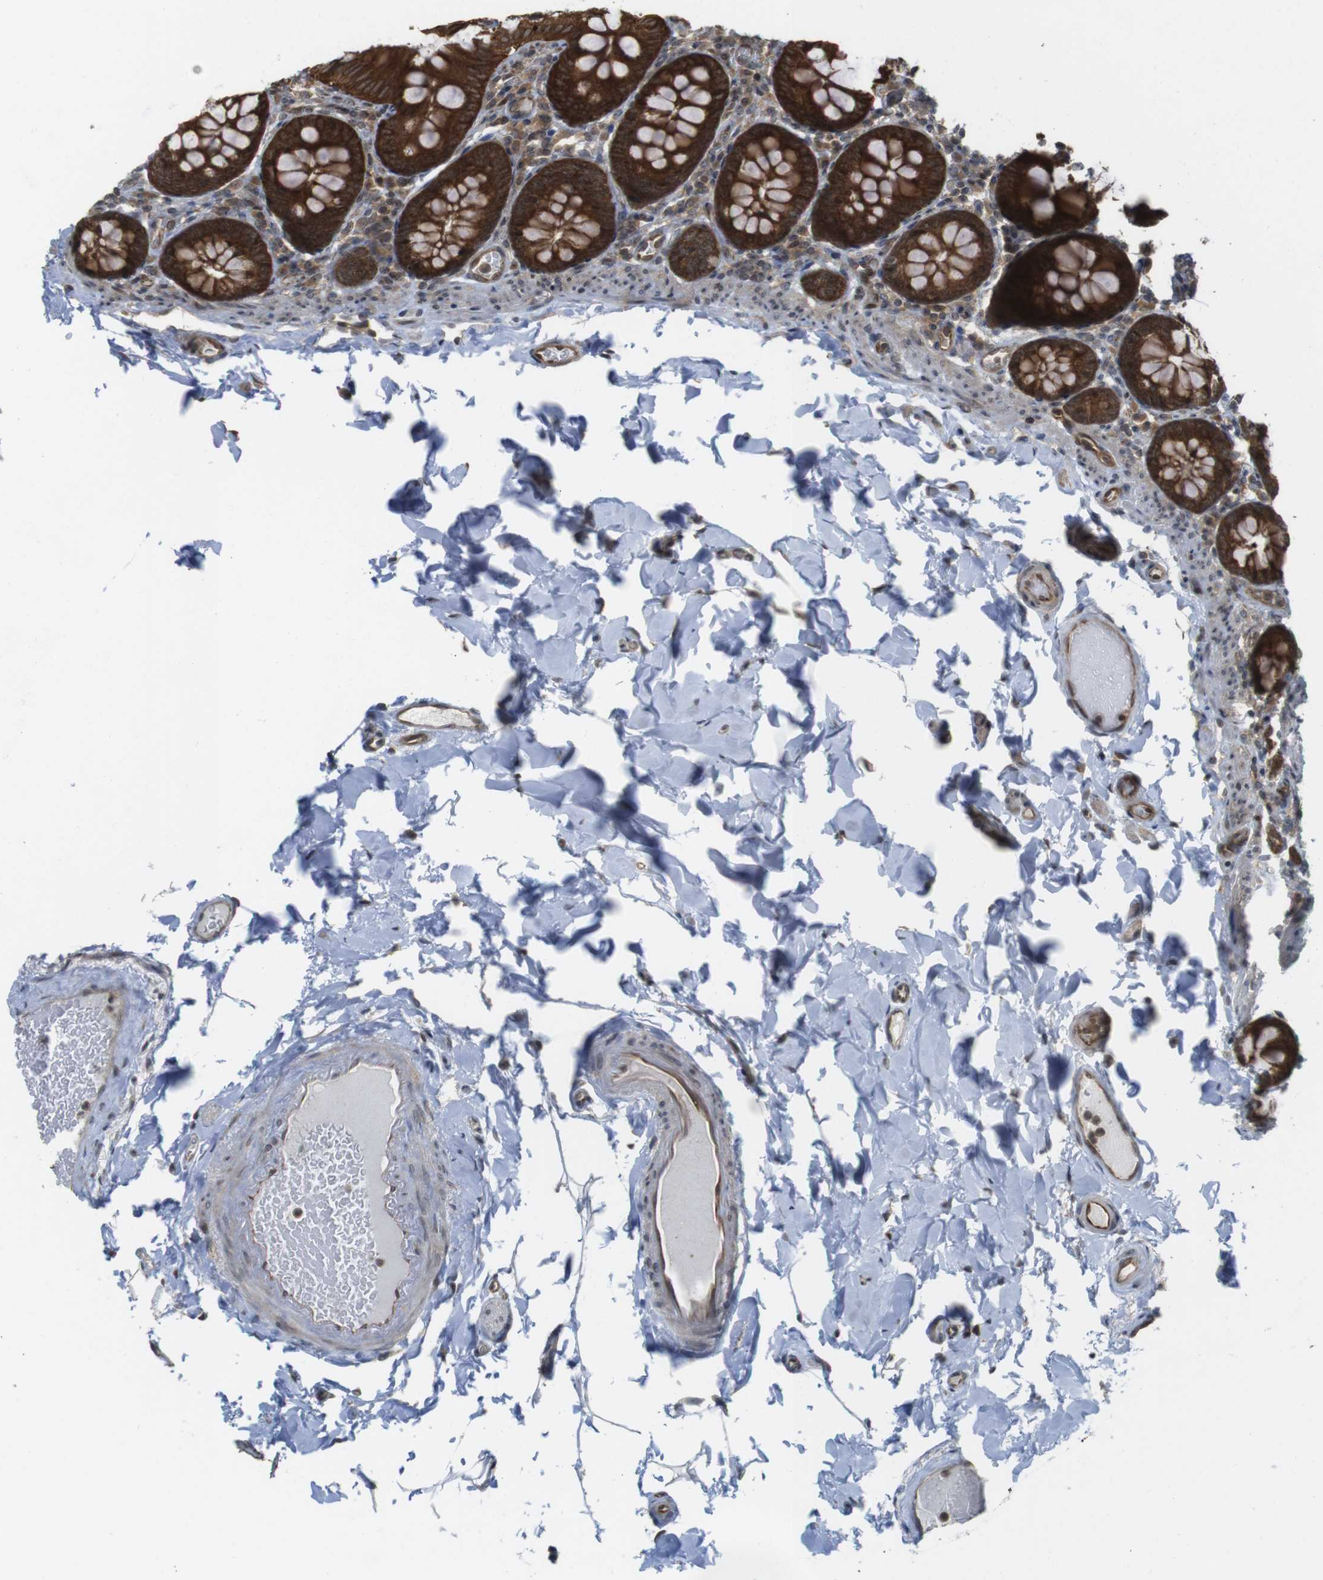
{"staining": {"intensity": "moderate", "quantity": ">75%", "location": "cytoplasmic/membranous"}, "tissue": "colon", "cell_type": "Endothelial cells", "image_type": "normal", "snomed": [{"axis": "morphology", "description": "Normal tissue, NOS"}, {"axis": "topography", "description": "Colon"}], "caption": "The micrograph shows immunohistochemical staining of unremarkable colon. There is moderate cytoplasmic/membranous staining is seen in about >75% of endothelial cells.", "gene": "CC2D1A", "patient": {"sex": "female", "age": 61}}